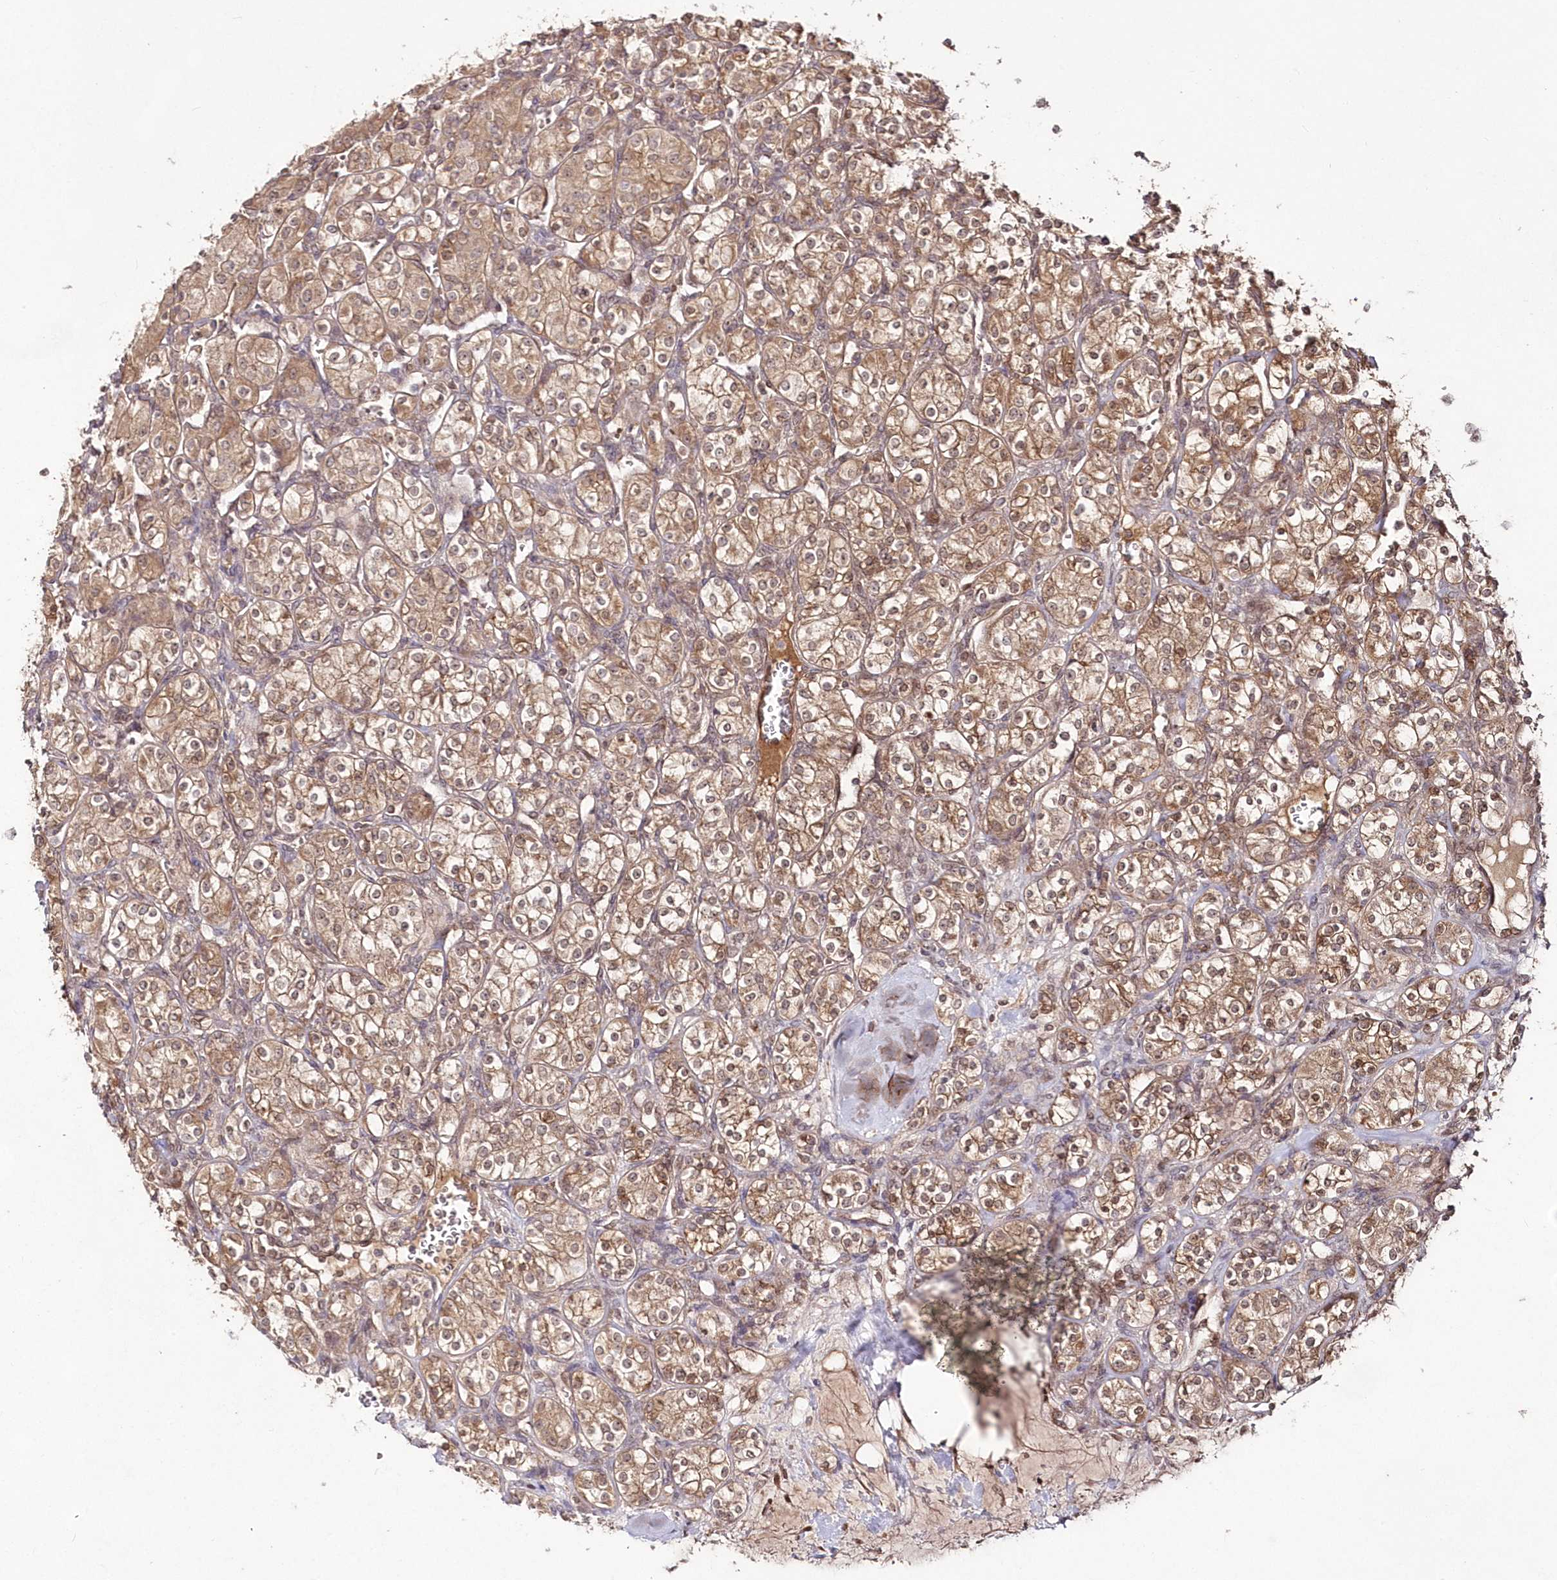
{"staining": {"intensity": "moderate", "quantity": ">75%", "location": "cytoplasmic/membranous"}, "tissue": "renal cancer", "cell_type": "Tumor cells", "image_type": "cancer", "snomed": [{"axis": "morphology", "description": "Adenocarcinoma, NOS"}, {"axis": "topography", "description": "Kidney"}], "caption": "Adenocarcinoma (renal) stained for a protein (brown) reveals moderate cytoplasmic/membranous positive expression in approximately >75% of tumor cells.", "gene": "IMPA1", "patient": {"sex": "male", "age": 77}}